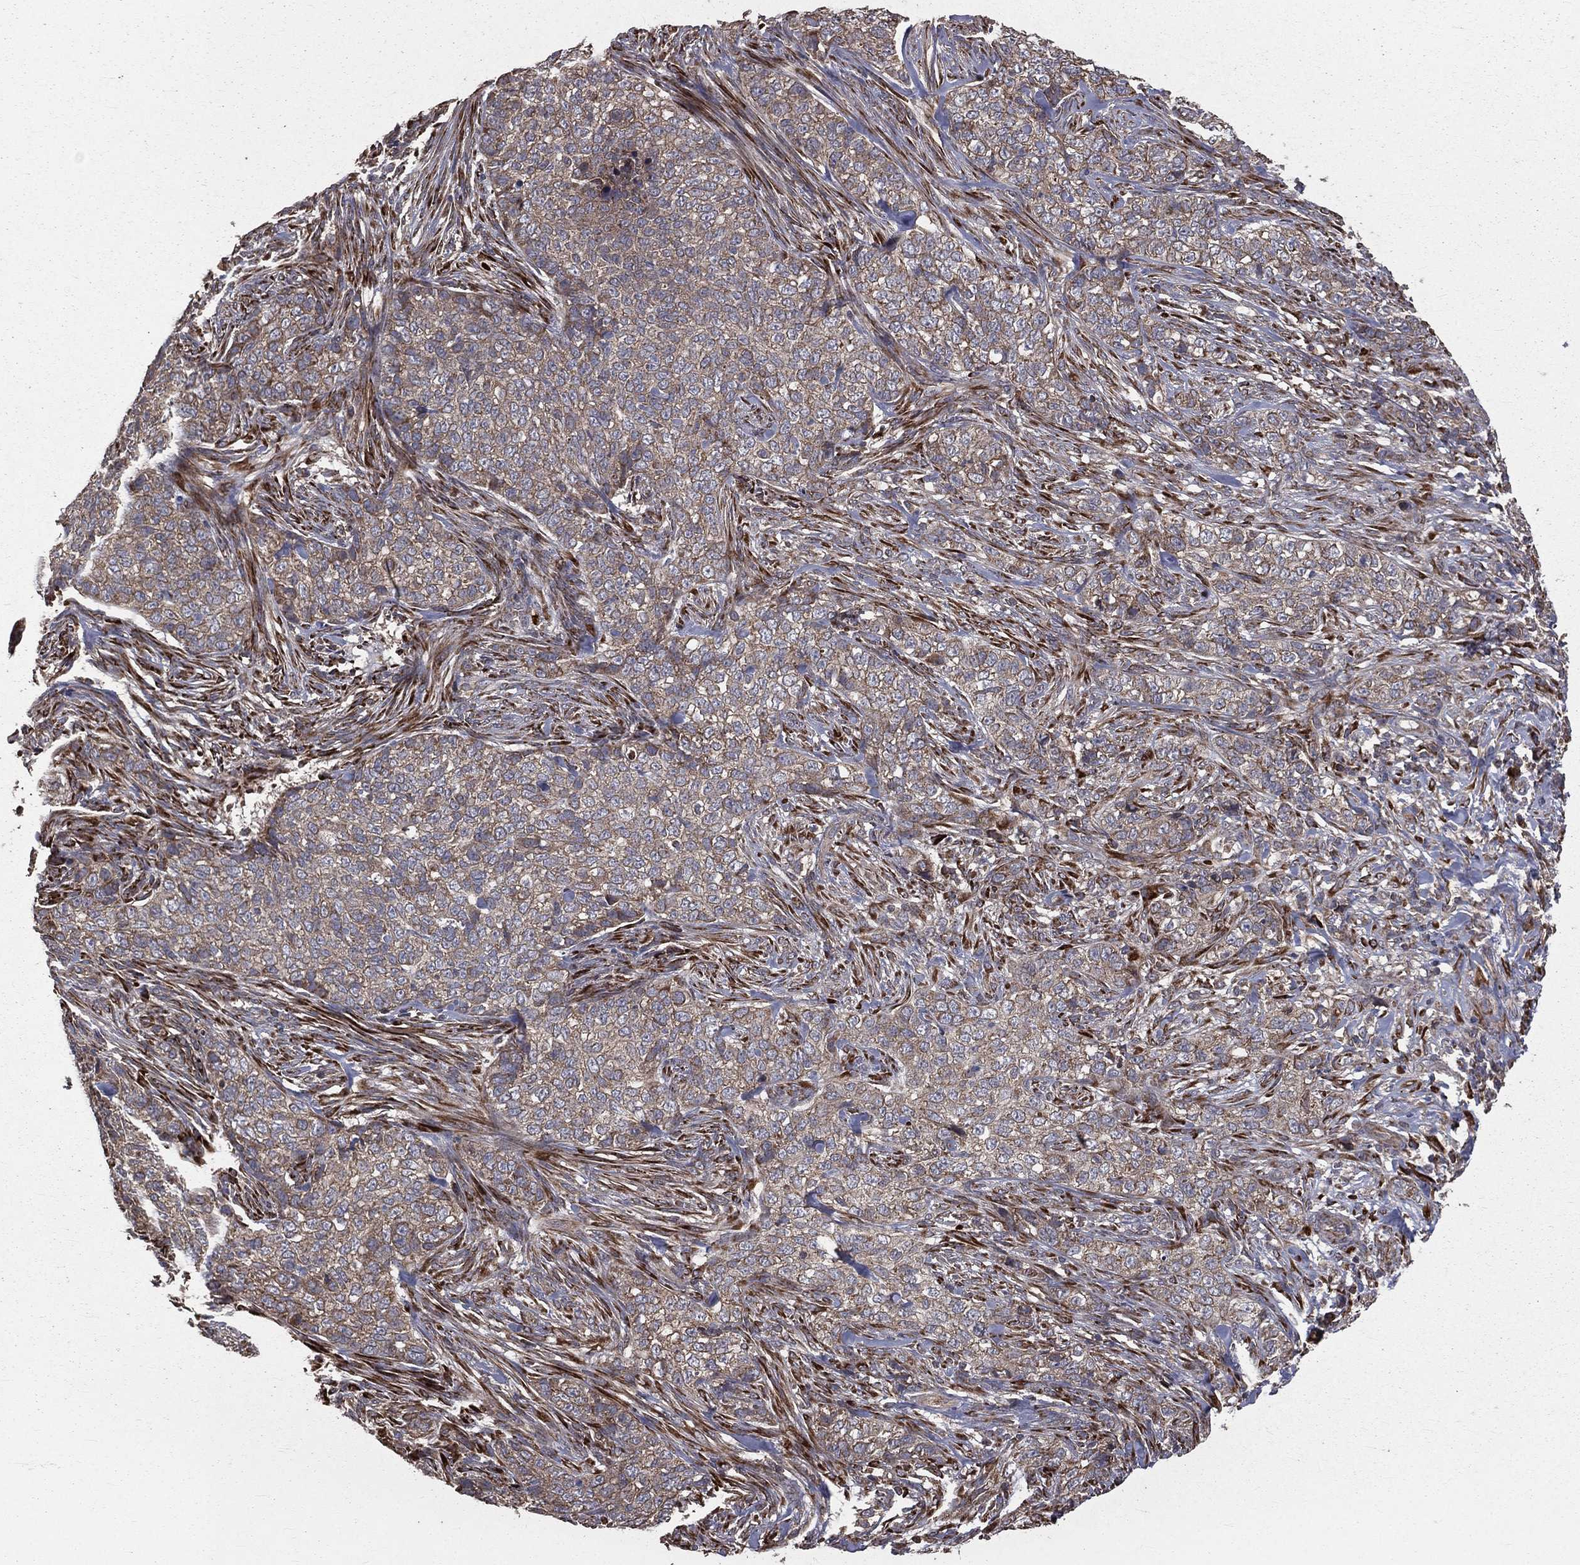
{"staining": {"intensity": "weak", "quantity": "<25%", "location": "cytoplasmic/membranous"}, "tissue": "skin cancer", "cell_type": "Tumor cells", "image_type": "cancer", "snomed": [{"axis": "morphology", "description": "Basal cell carcinoma"}, {"axis": "topography", "description": "Skin"}], "caption": "The micrograph exhibits no staining of tumor cells in skin cancer.", "gene": "OLFML1", "patient": {"sex": "female", "age": 69}}